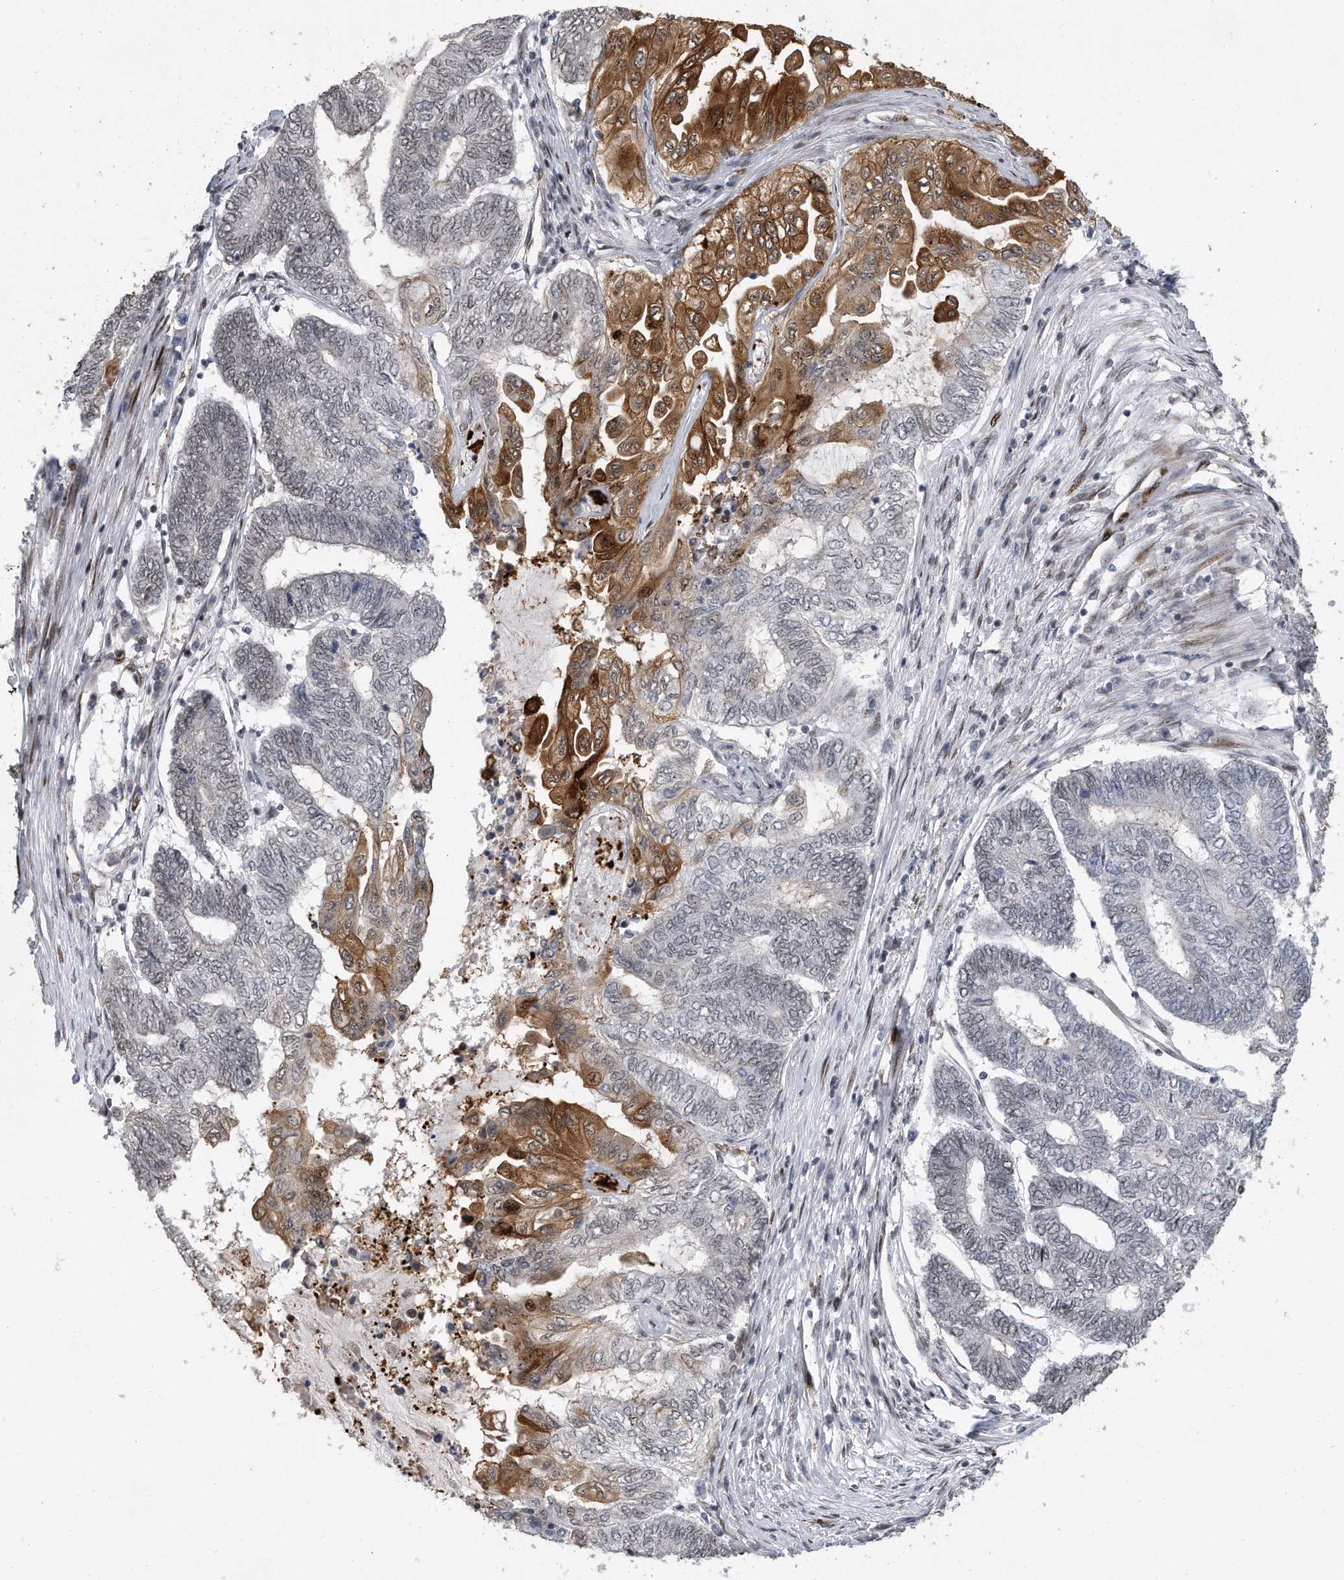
{"staining": {"intensity": "moderate", "quantity": "<25%", "location": "cytoplasmic/membranous,nuclear"}, "tissue": "endometrial cancer", "cell_type": "Tumor cells", "image_type": "cancer", "snomed": [{"axis": "morphology", "description": "Adenocarcinoma, NOS"}, {"axis": "topography", "description": "Uterus"}, {"axis": "topography", "description": "Endometrium"}], "caption": "This histopathology image shows adenocarcinoma (endometrial) stained with immunohistochemistry (IHC) to label a protein in brown. The cytoplasmic/membranous and nuclear of tumor cells show moderate positivity for the protein. Nuclei are counter-stained blue.", "gene": "PGBD2", "patient": {"sex": "female", "age": 70}}